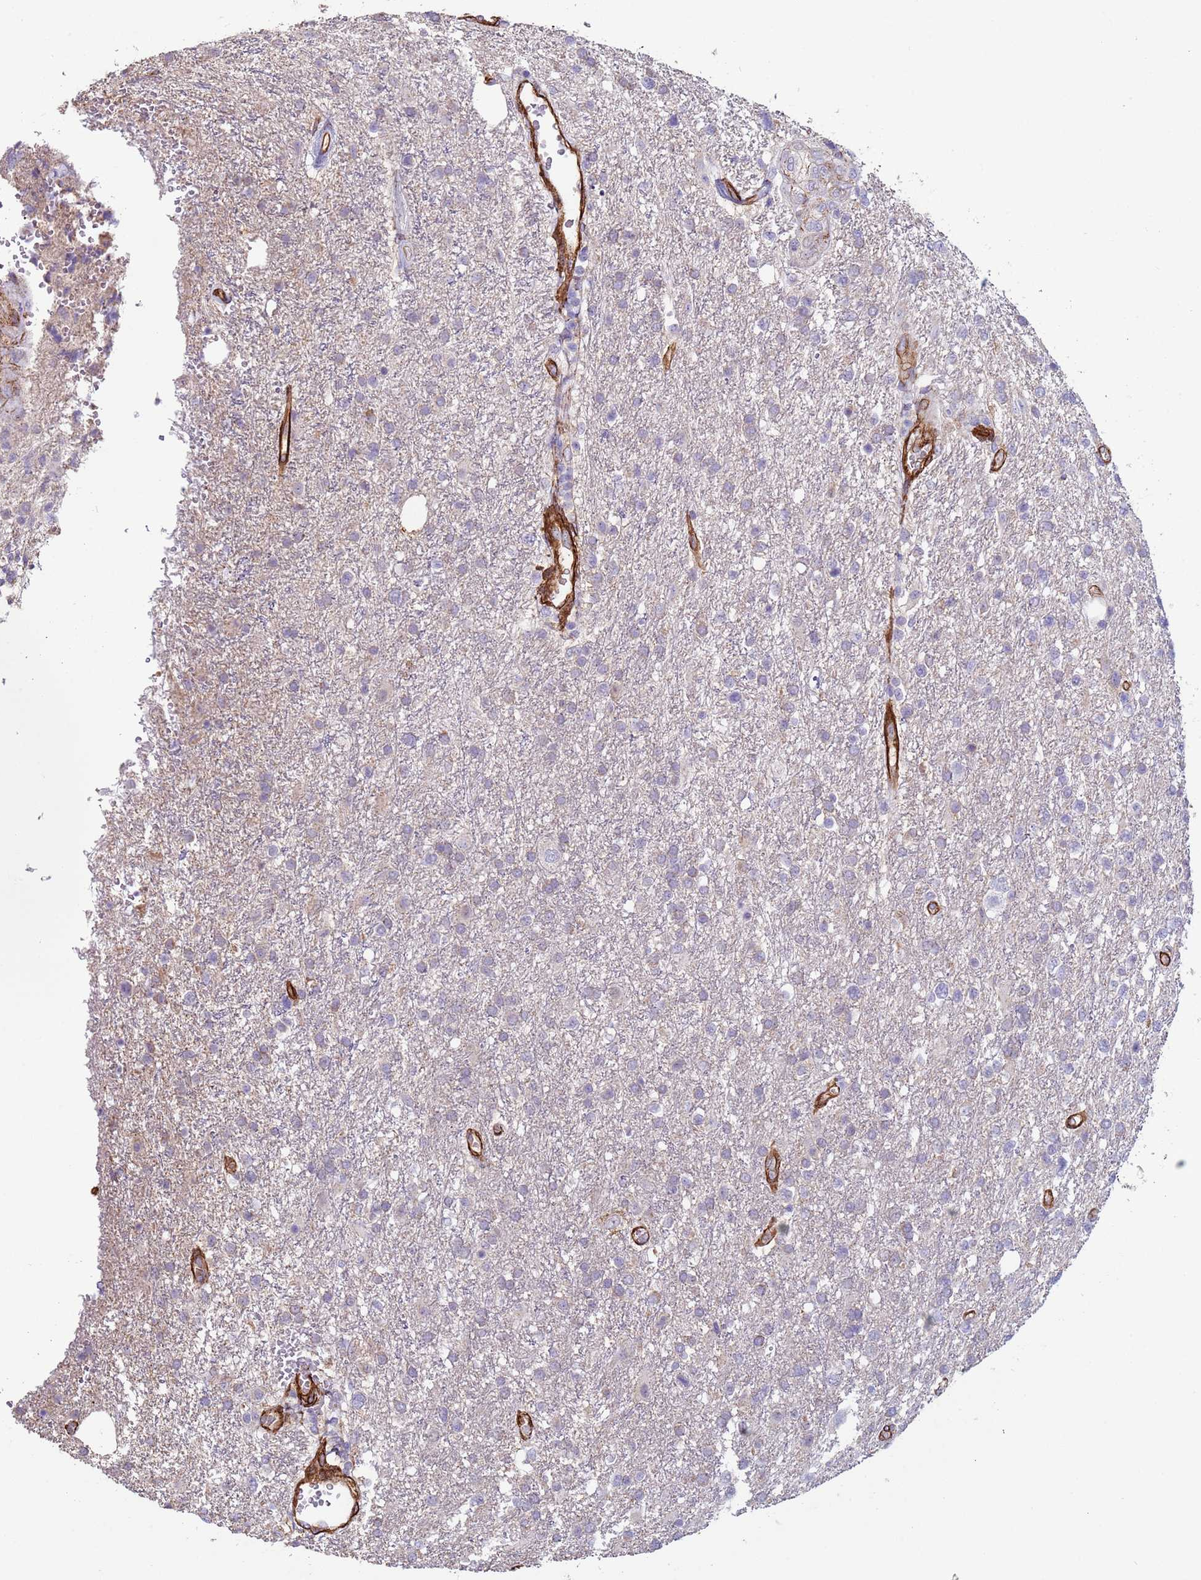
{"staining": {"intensity": "negative", "quantity": "none", "location": "none"}, "tissue": "glioma", "cell_type": "Tumor cells", "image_type": "cancer", "snomed": [{"axis": "morphology", "description": "Glioma, malignant, High grade"}, {"axis": "topography", "description": "Brain"}], "caption": "Human malignant glioma (high-grade) stained for a protein using IHC exhibits no positivity in tumor cells.", "gene": "GASK1A", "patient": {"sex": "male", "age": 56}}